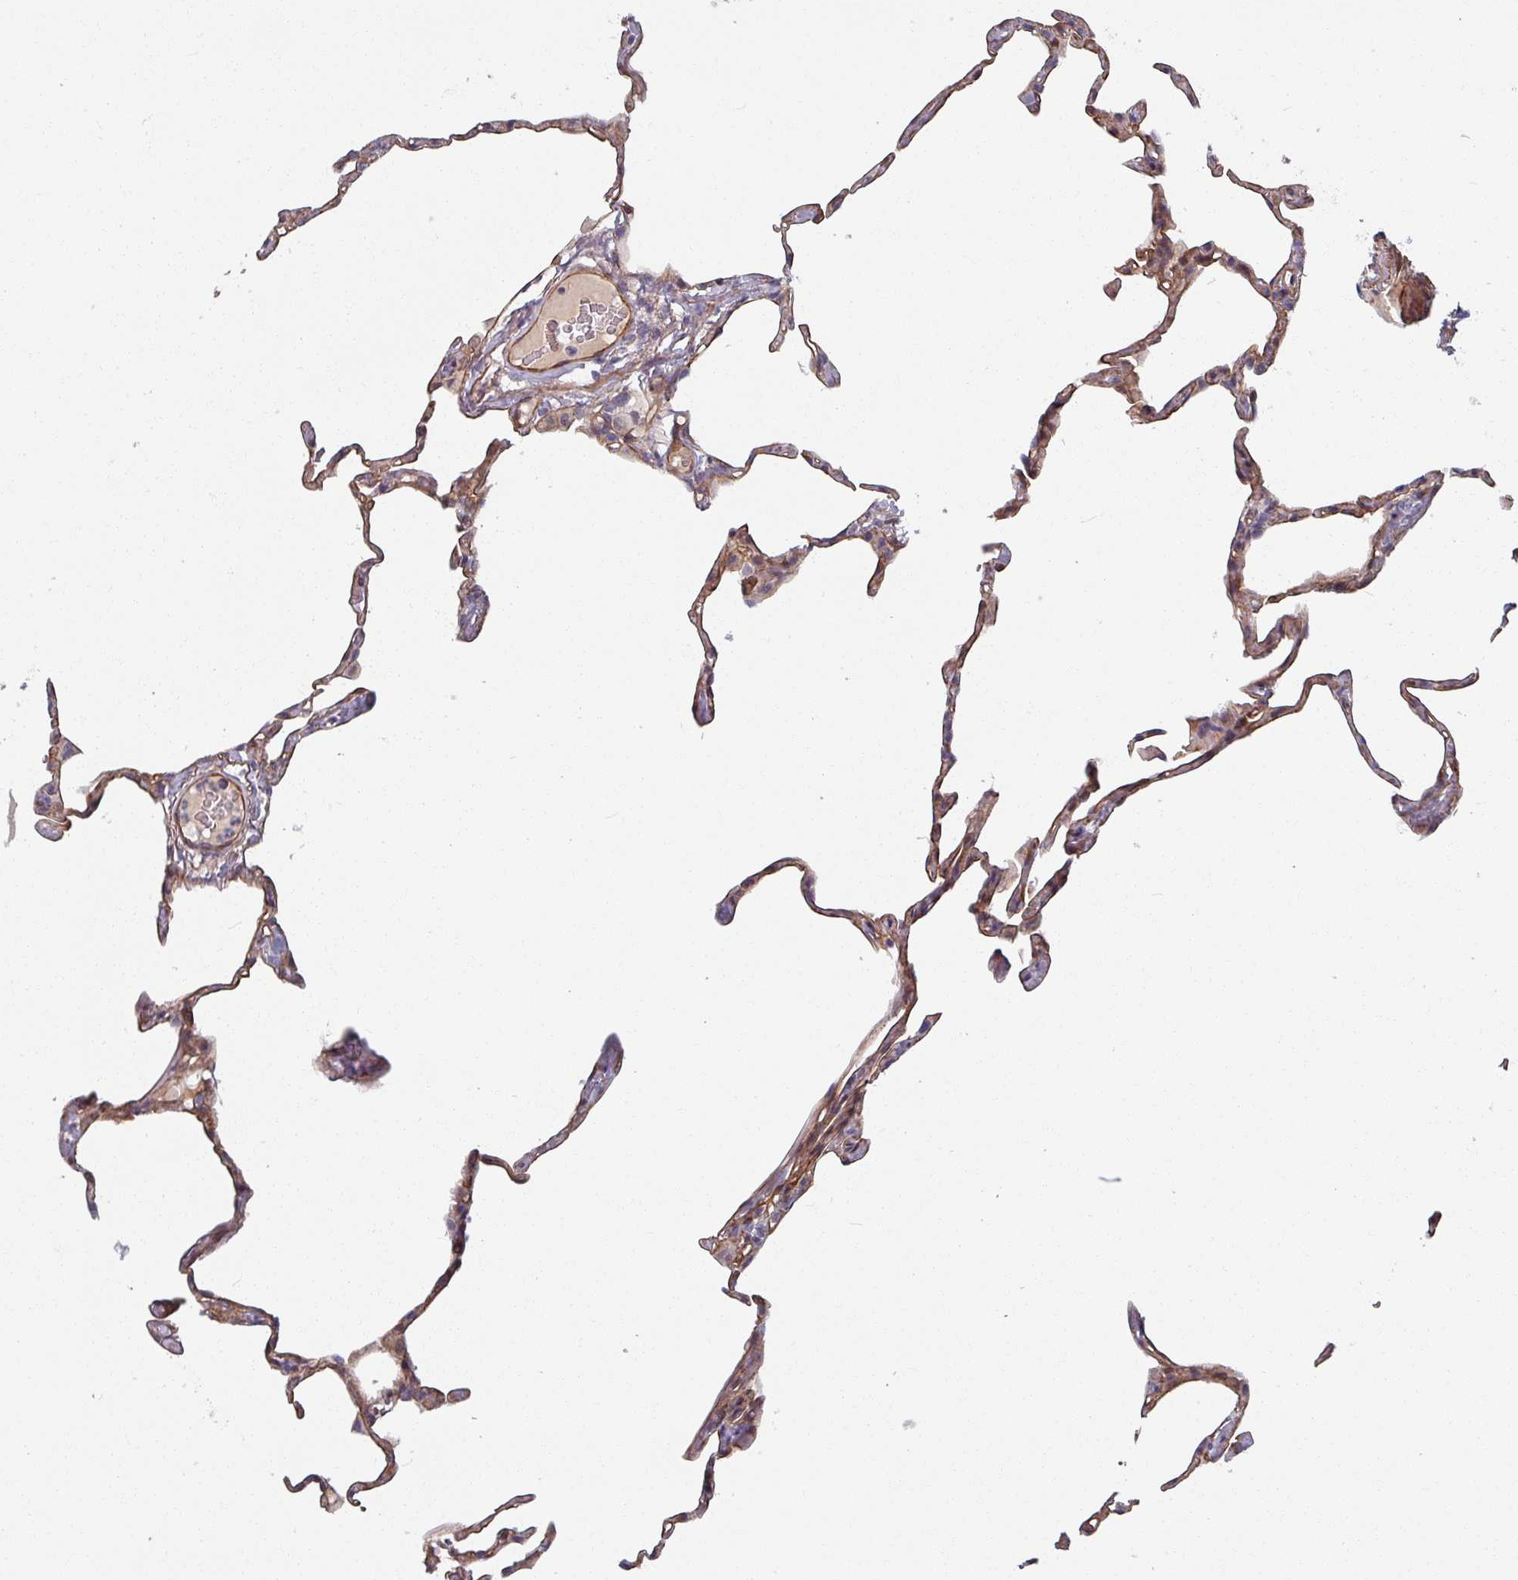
{"staining": {"intensity": "weak", "quantity": "25%-75%", "location": "cytoplasmic/membranous"}, "tissue": "lung", "cell_type": "Alveolar cells", "image_type": "normal", "snomed": [{"axis": "morphology", "description": "Normal tissue, NOS"}, {"axis": "topography", "description": "Lung"}], "caption": "Protein staining reveals weak cytoplasmic/membranous expression in about 25%-75% of alveolar cells in benign lung. The staining was performed using DAB (3,3'-diaminobenzidine), with brown indicating positive protein expression. Nuclei are stained blue with hematoxylin.", "gene": "C4BPB", "patient": {"sex": "male", "age": 65}}